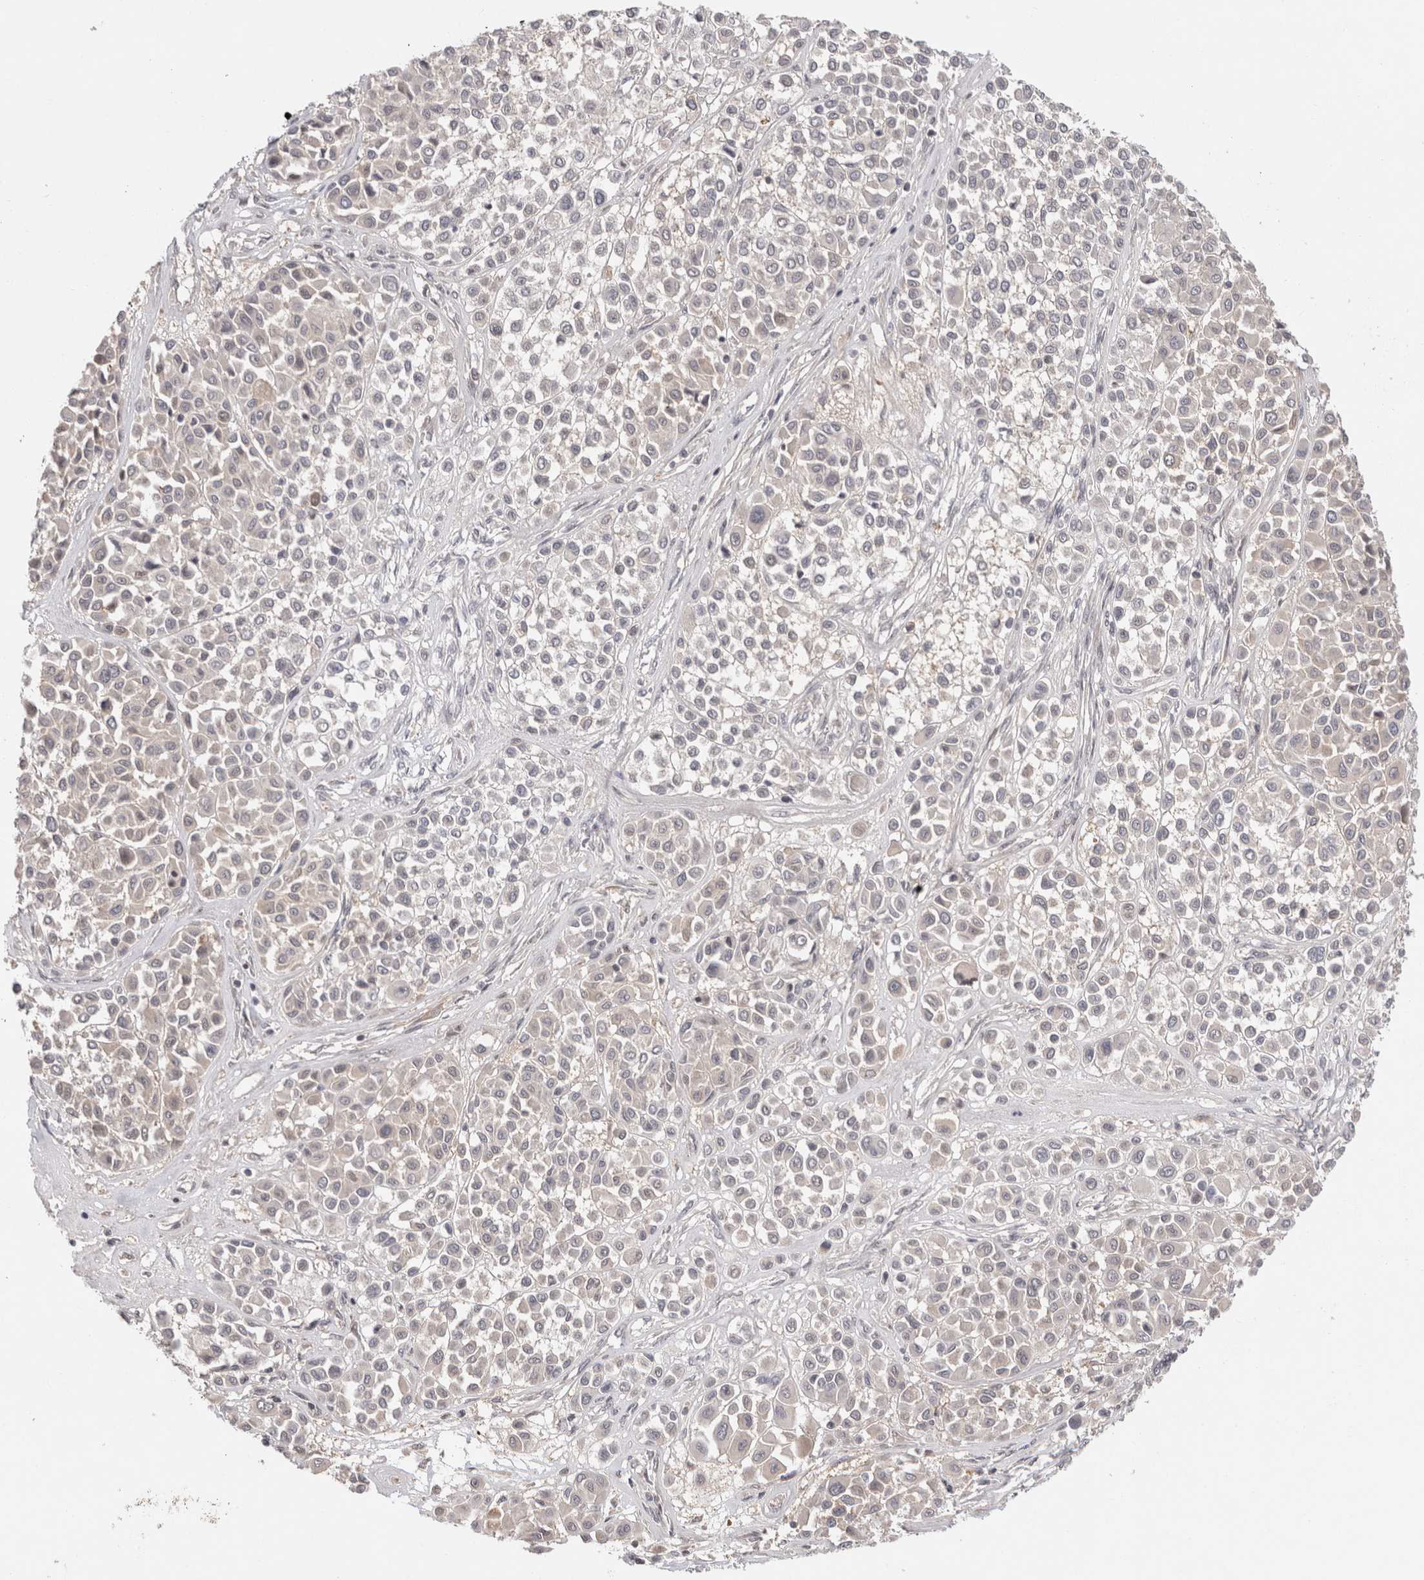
{"staining": {"intensity": "weak", "quantity": "<25%", "location": "cytoplasmic/membranous"}, "tissue": "melanoma", "cell_type": "Tumor cells", "image_type": "cancer", "snomed": [{"axis": "morphology", "description": "Malignant melanoma, Metastatic site"}, {"axis": "topography", "description": "Soft tissue"}], "caption": "This is an immunohistochemistry image of human melanoma. There is no staining in tumor cells.", "gene": "ZNF318", "patient": {"sex": "male", "age": 41}}